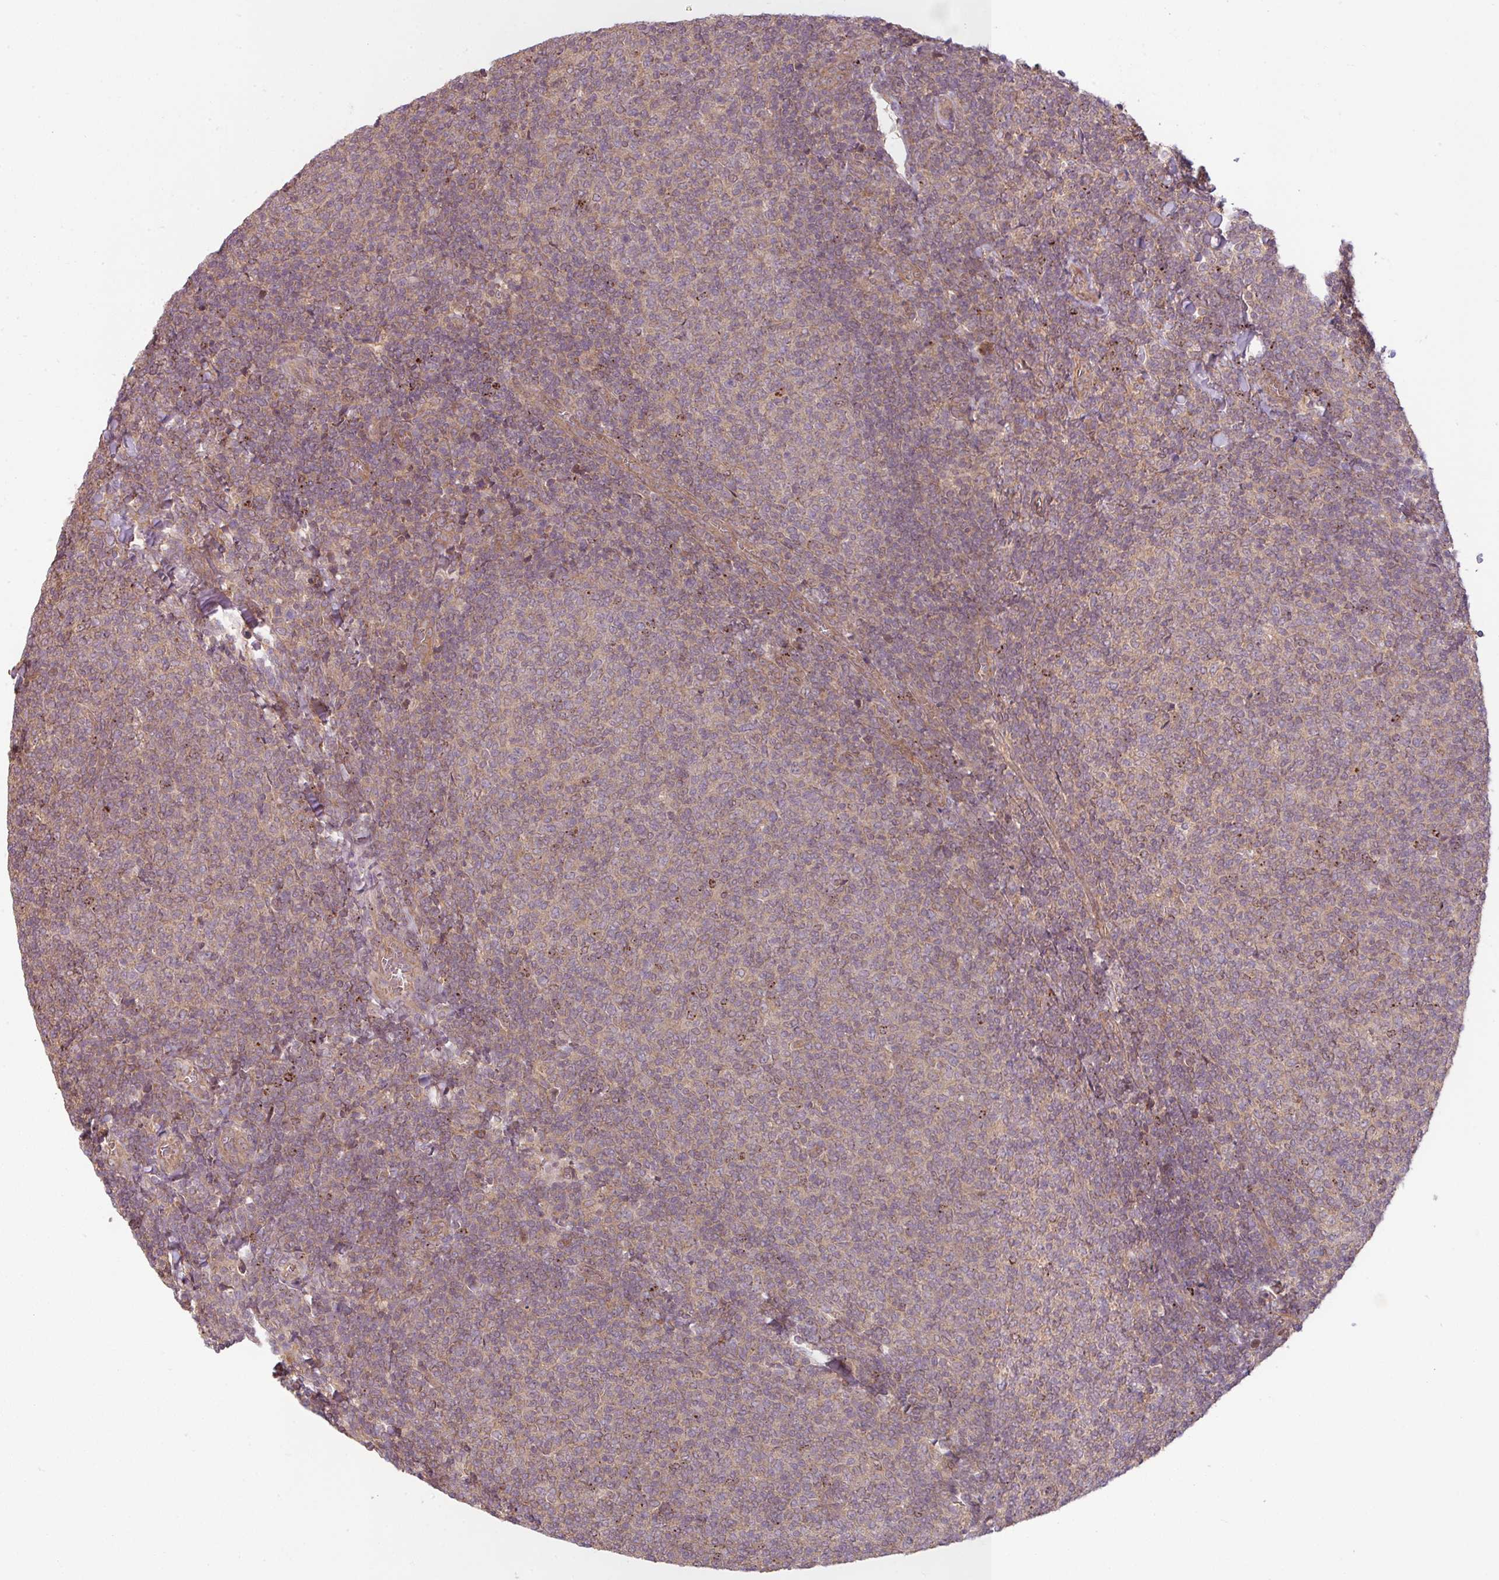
{"staining": {"intensity": "weak", "quantity": "25%-75%", "location": "cytoplasmic/membranous"}, "tissue": "lymphoma", "cell_type": "Tumor cells", "image_type": "cancer", "snomed": [{"axis": "morphology", "description": "Malignant lymphoma, non-Hodgkin's type, Low grade"}, {"axis": "topography", "description": "Lymph node"}], "caption": "Immunohistochemistry of low-grade malignant lymphoma, non-Hodgkin's type reveals low levels of weak cytoplasmic/membranous staining in about 25%-75% of tumor cells.", "gene": "RNF31", "patient": {"sex": "male", "age": 52}}